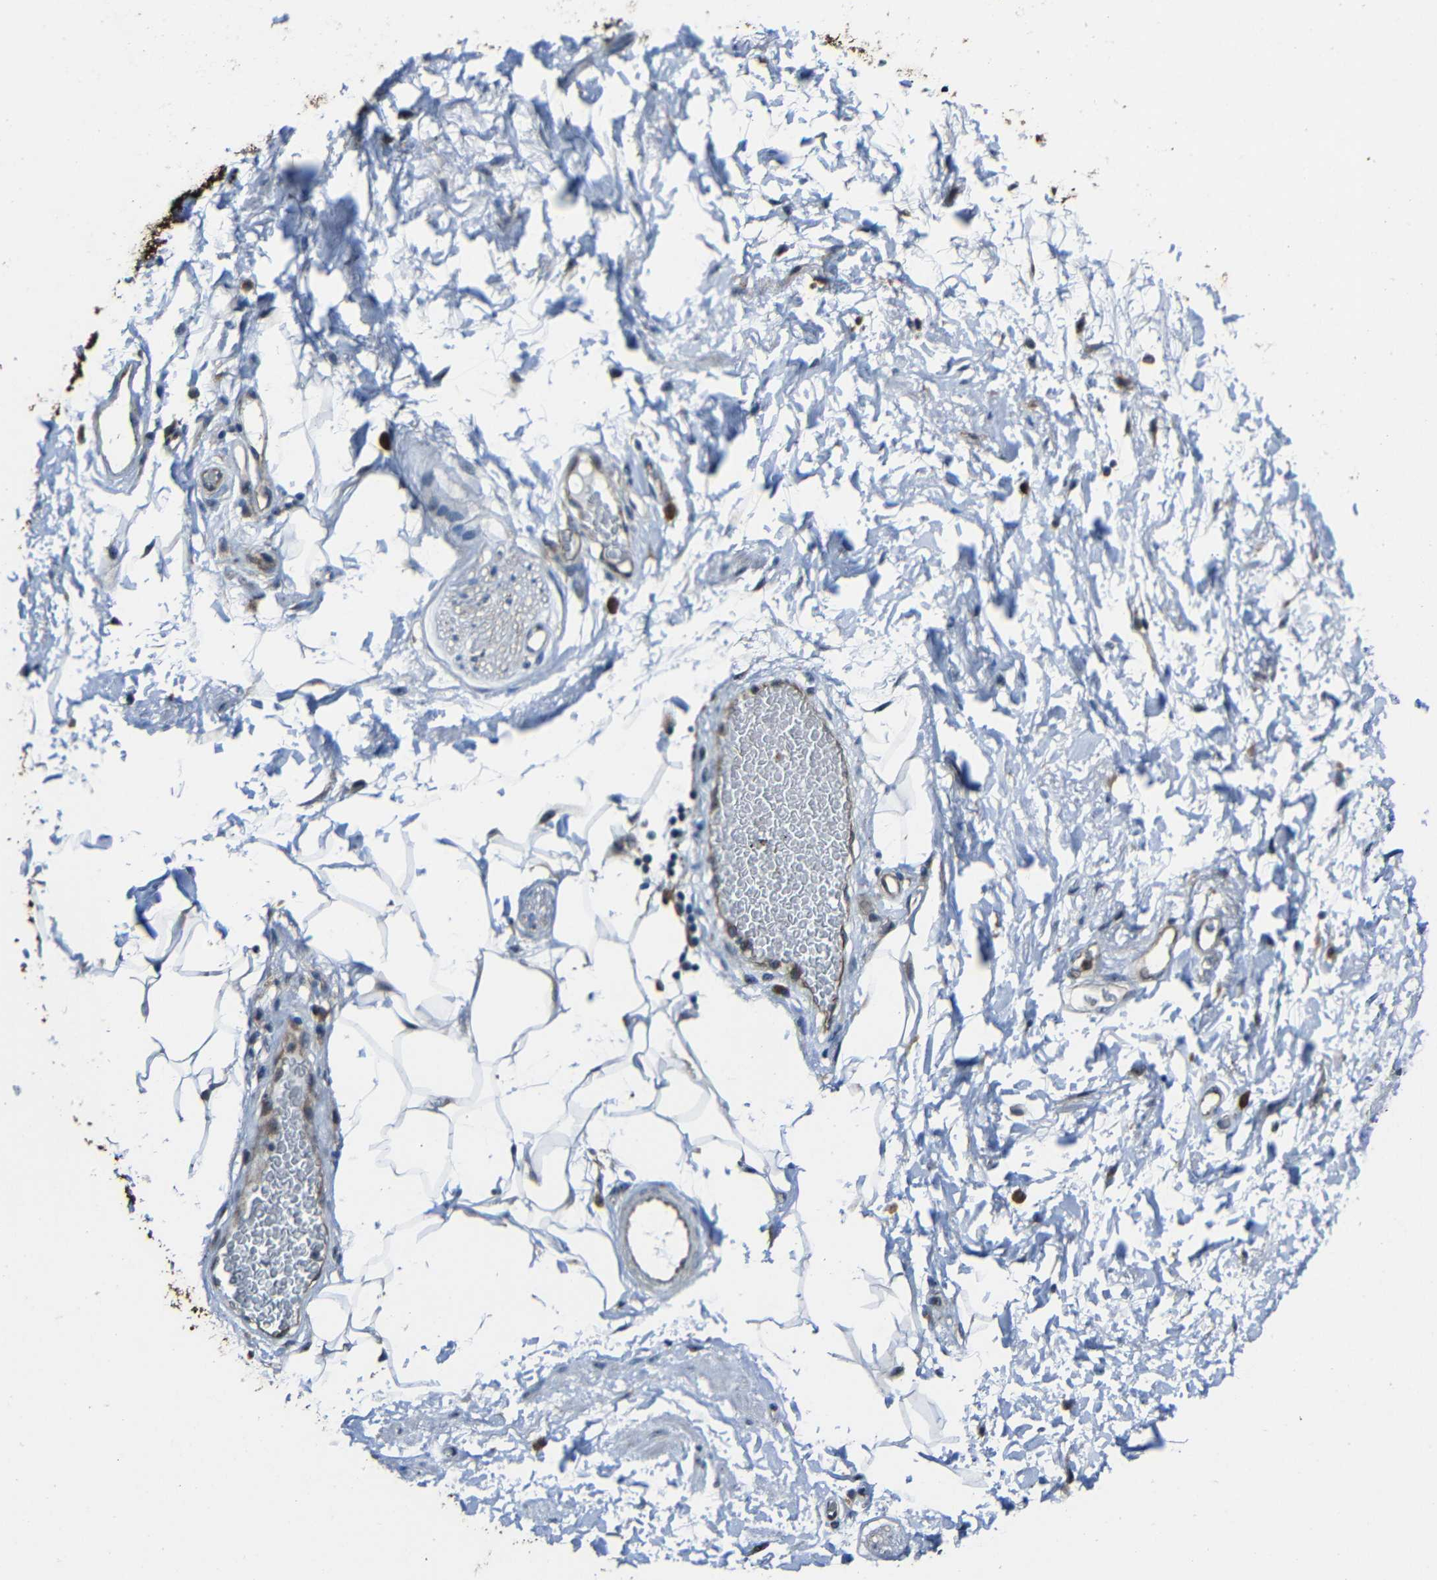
{"staining": {"intensity": "negative", "quantity": "none", "location": "none"}, "tissue": "adipose tissue", "cell_type": "Adipocytes", "image_type": "normal", "snomed": [{"axis": "morphology", "description": "Normal tissue, NOS"}, {"axis": "topography", "description": "Soft tissue"}, {"axis": "topography", "description": "Peripheral nerve tissue"}], "caption": "A high-resolution image shows immunohistochemistry (IHC) staining of benign adipose tissue, which exhibits no significant staining in adipocytes. (DAB IHC visualized using brightfield microscopy, high magnification).", "gene": "DNAJC5", "patient": {"sex": "female", "age": 71}}